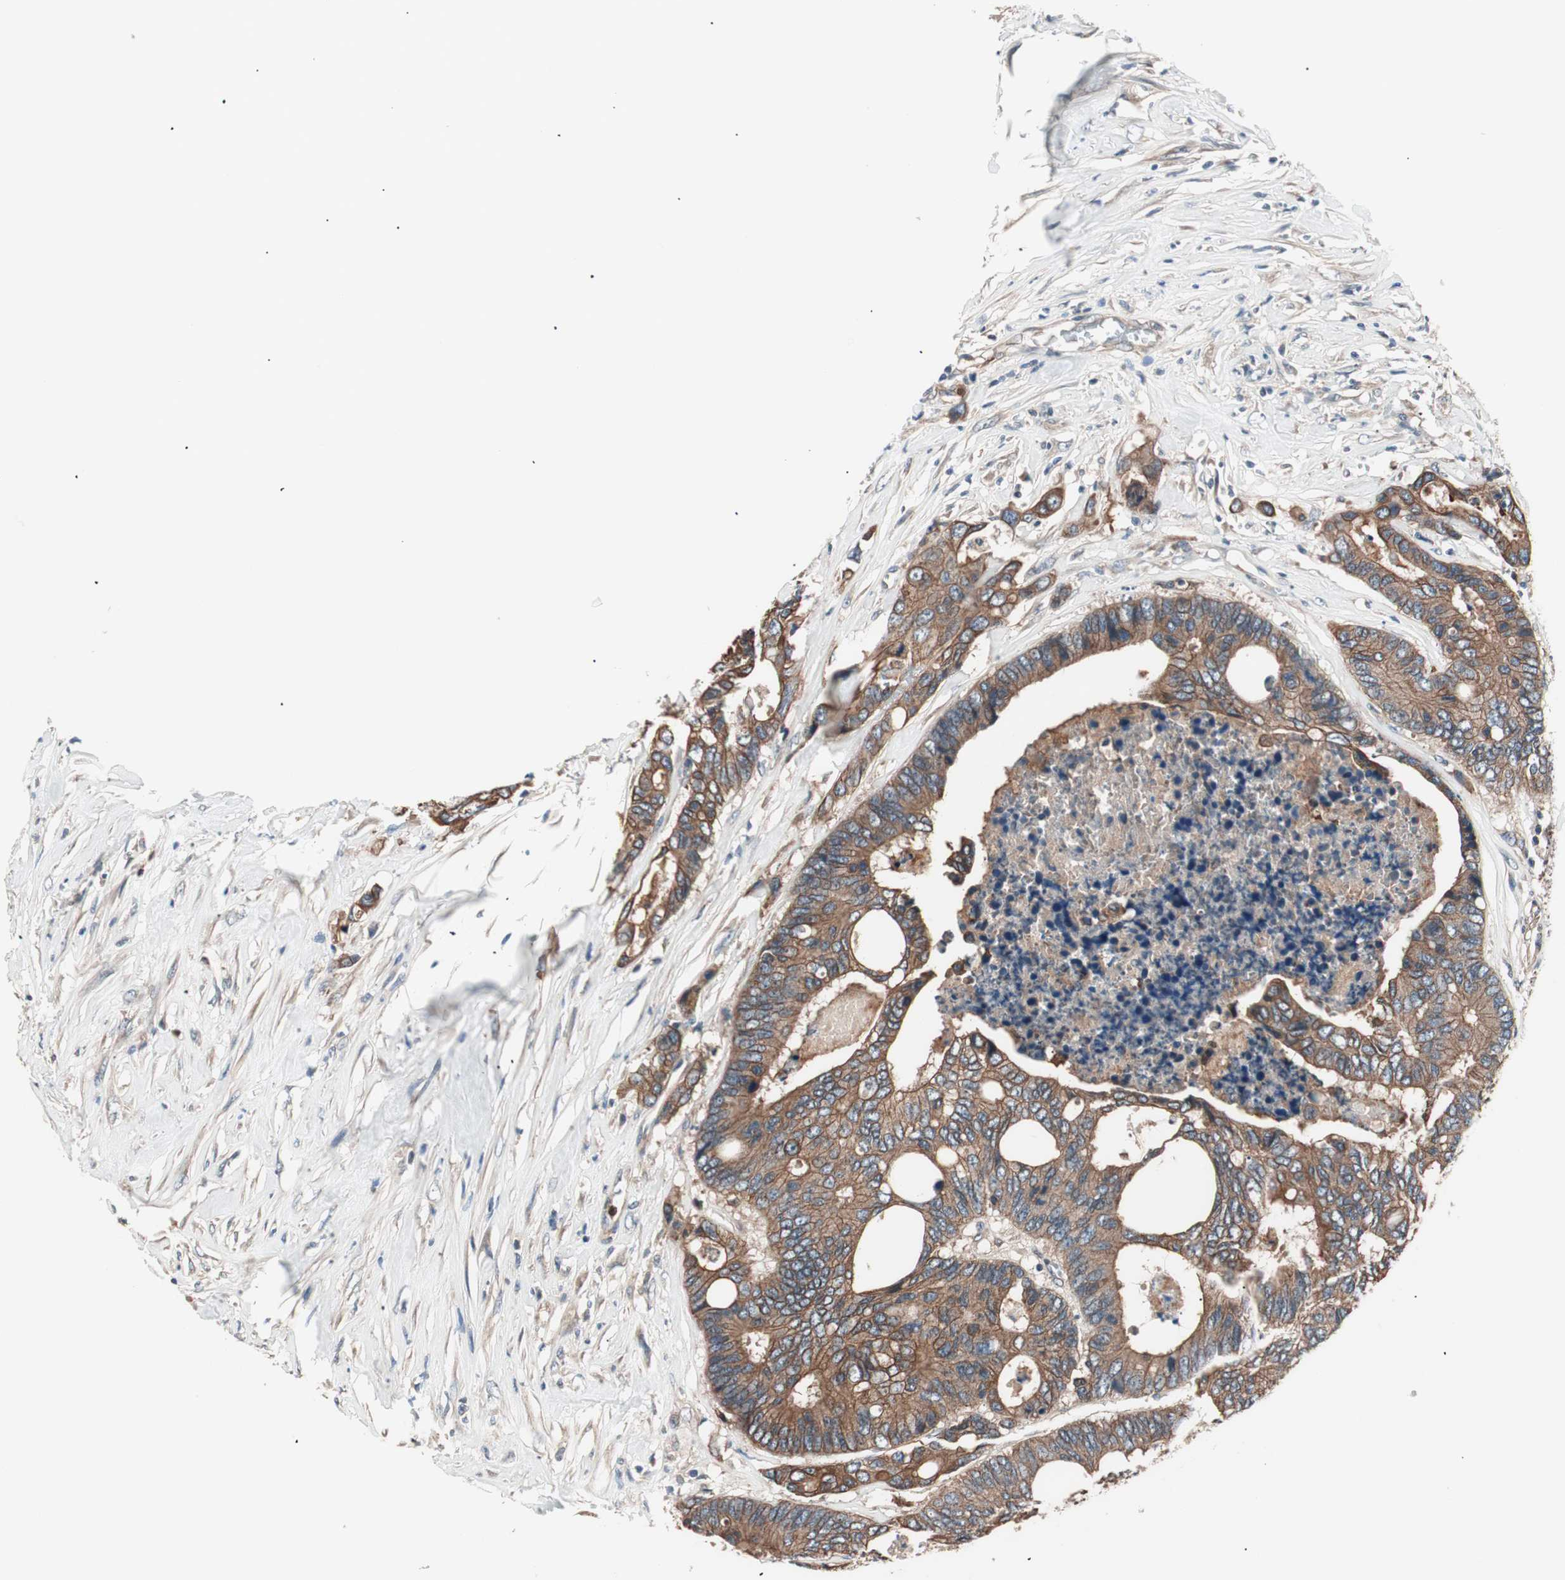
{"staining": {"intensity": "moderate", "quantity": ">75%", "location": "cytoplasmic/membranous"}, "tissue": "colorectal cancer", "cell_type": "Tumor cells", "image_type": "cancer", "snomed": [{"axis": "morphology", "description": "Adenocarcinoma, NOS"}, {"axis": "topography", "description": "Rectum"}], "caption": "Moderate cytoplasmic/membranous staining for a protein is seen in about >75% of tumor cells of adenocarcinoma (colorectal) using immunohistochemistry (IHC).", "gene": "TSG101", "patient": {"sex": "male", "age": 55}}